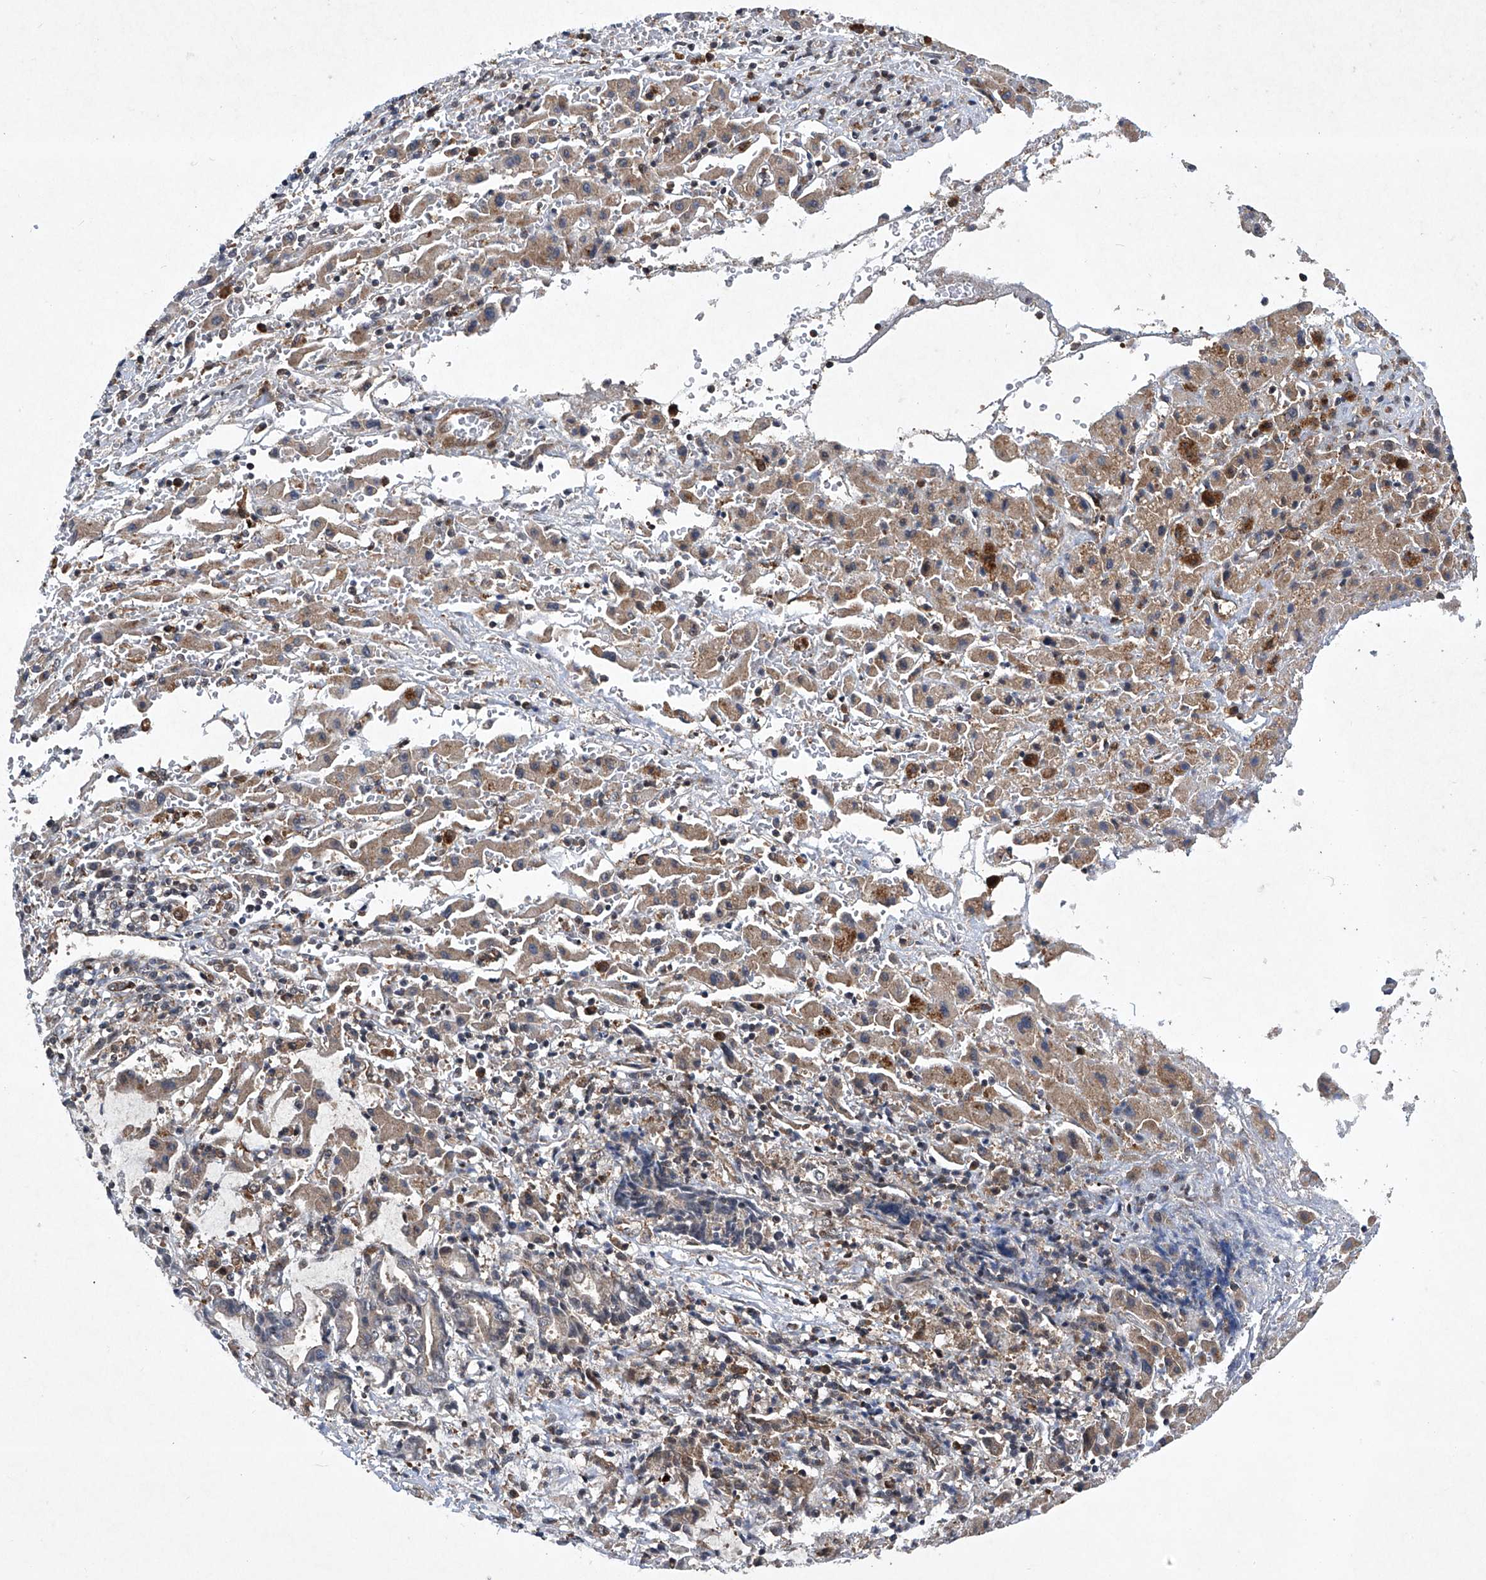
{"staining": {"intensity": "negative", "quantity": "none", "location": "none"}, "tissue": "liver cancer", "cell_type": "Tumor cells", "image_type": "cancer", "snomed": [{"axis": "morphology", "description": "Cholangiocarcinoma"}, {"axis": "topography", "description": "Liver"}], "caption": "Immunohistochemistry (IHC) of human liver cancer demonstrates no positivity in tumor cells.", "gene": "CISH", "patient": {"sex": "male", "age": 57}}